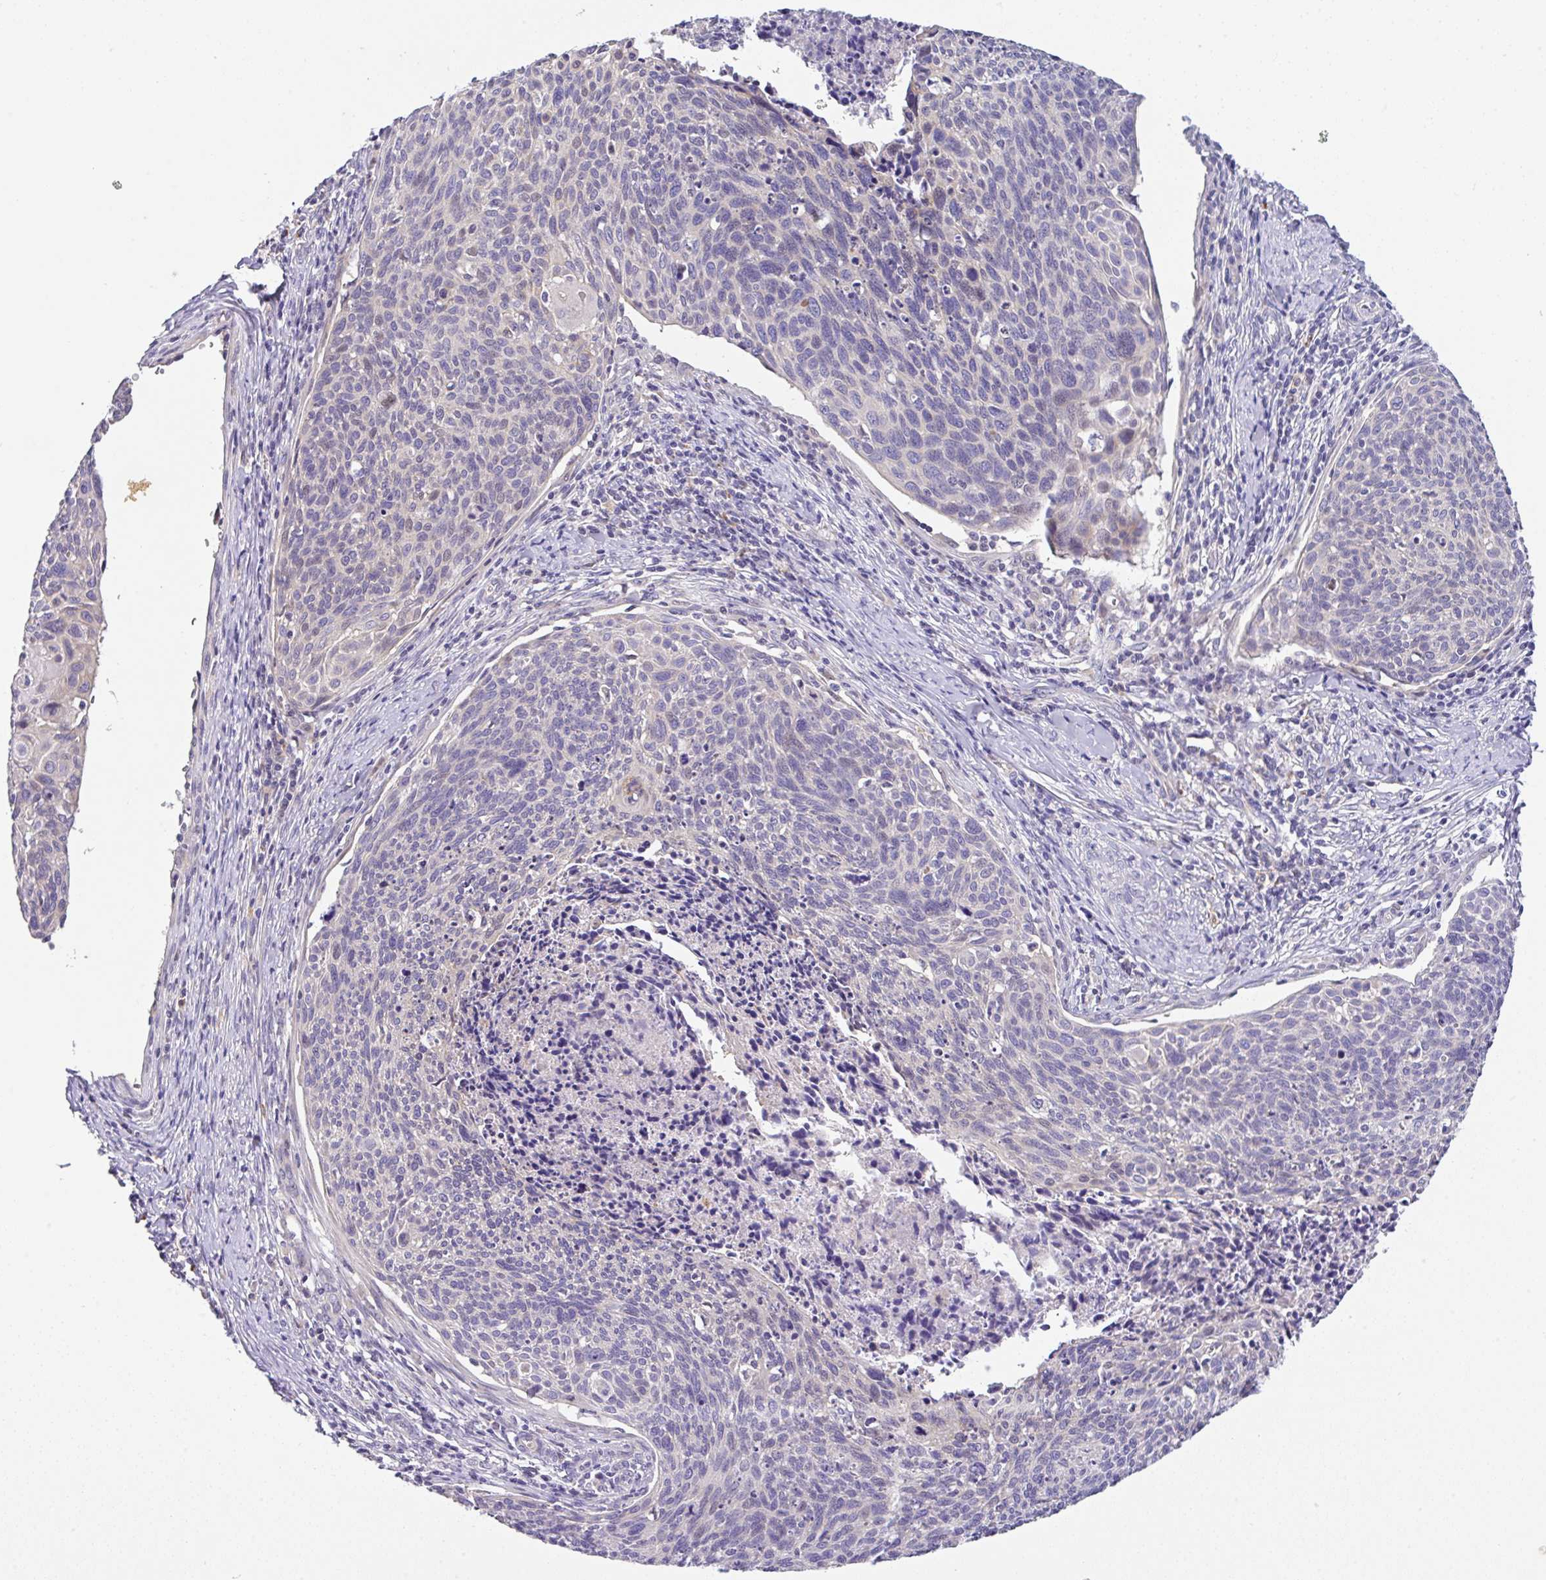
{"staining": {"intensity": "negative", "quantity": "none", "location": "none"}, "tissue": "cervical cancer", "cell_type": "Tumor cells", "image_type": "cancer", "snomed": [{"axis": "morphology", "description": "Squamous cell carcinoma, NOS"}, {"axis": "topography", "description": "Cervix"}], "caption": "Immunohistochemistry (IHC) image of neoplastic tissue: human cervical cancer (squamous cell carcinoma) stained with DAB (3,3'-diaminobenzidine) displays no significant protein expression in tumor cells.", "gene": "EPN3", "patient": {"sex": "female", "age": 49}}